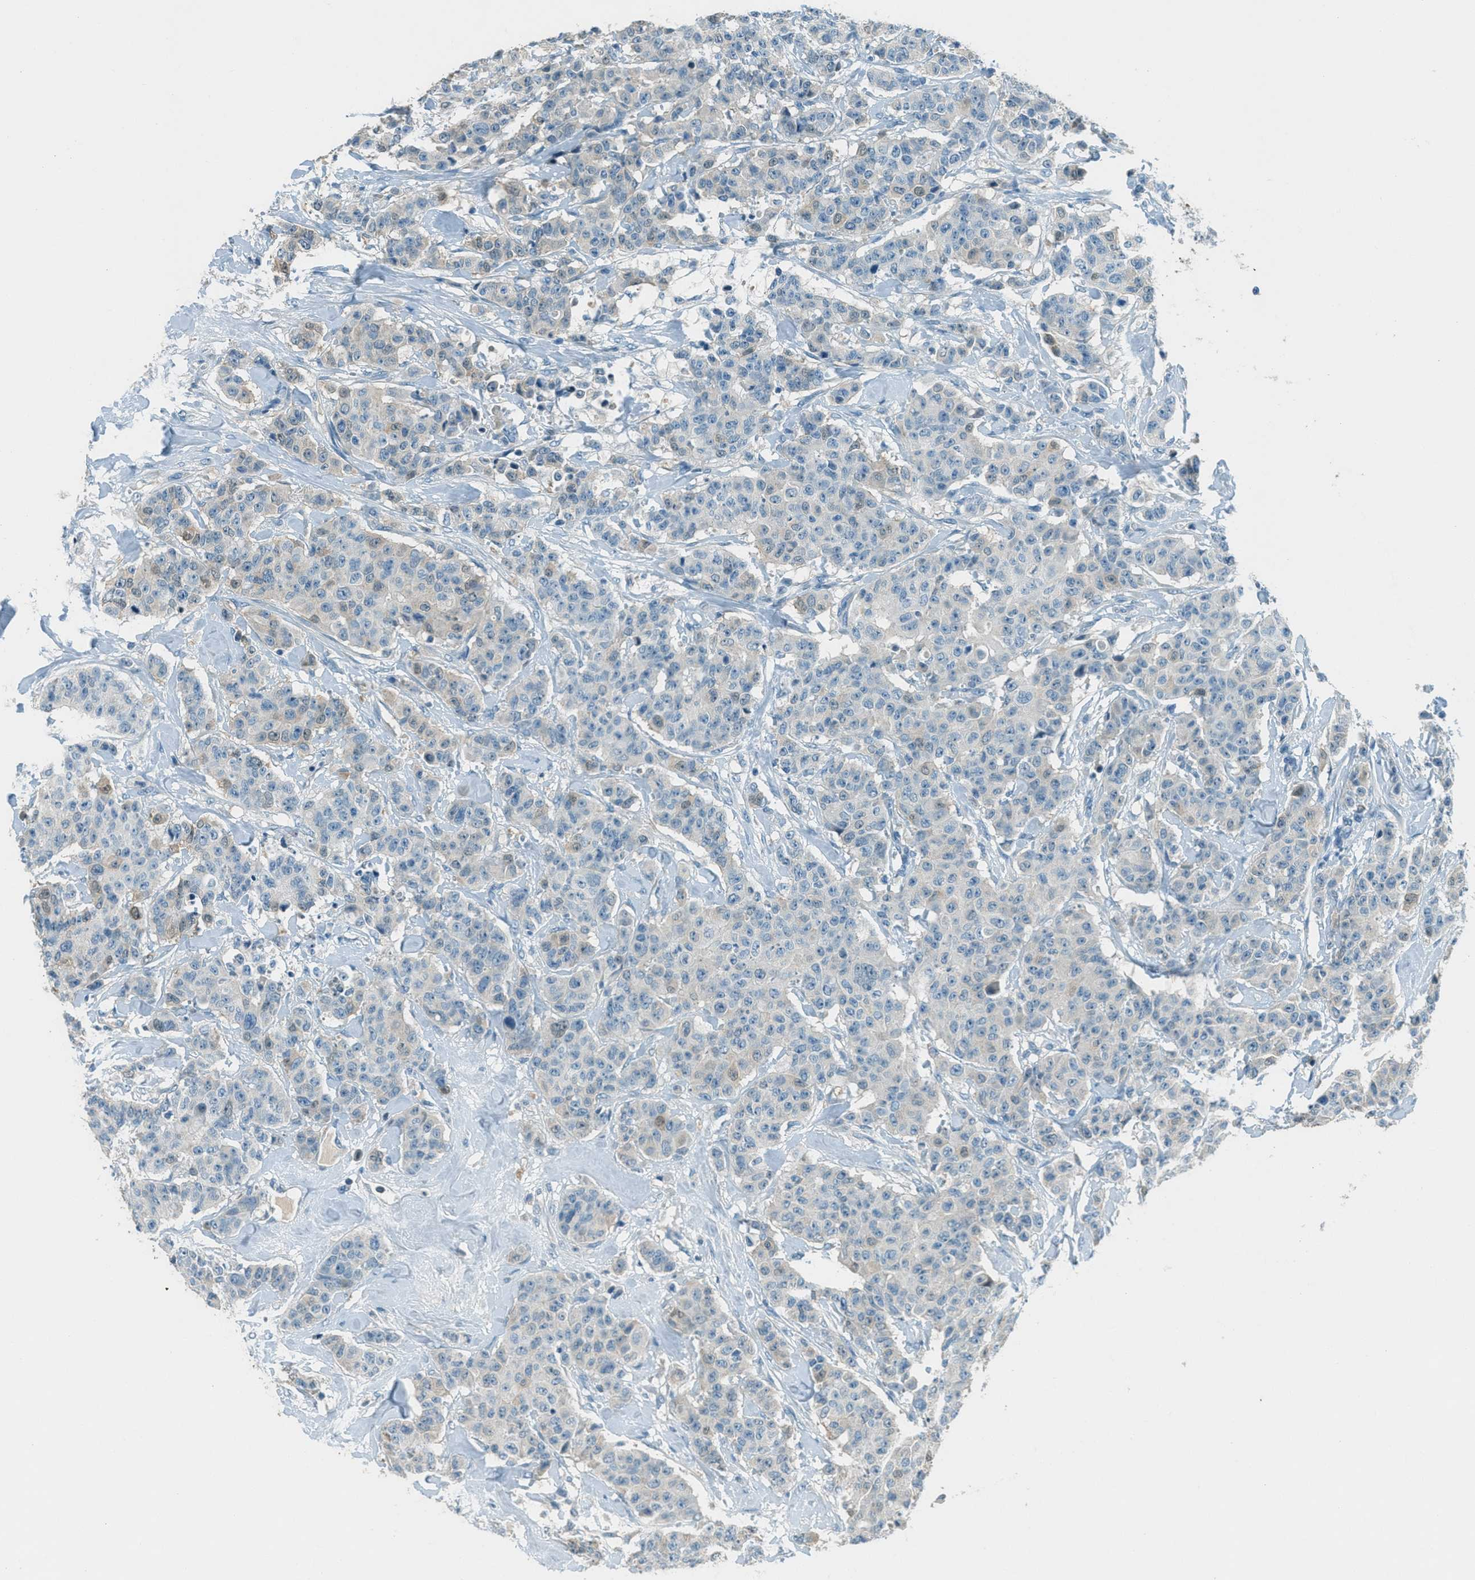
{"staining": {"intensity": "weak", "quantity": "<25%", "location": "cytoplasmic/membranous"}, "tissue": "breast cancer", "cell_type": "Tumor cells", "image_type": "cancer", "snomed": [{"axis": "morphology", "description": "Normal tissue, NOS"}, {"axis": "morphology", "description": "Duct carcinoma"}, {"axis": "topography", "description": "Breast"}], "caption": "Tumor cells show no significant staining in infiltrating ductal carcinoma (breast).", "gene": "MSLN", "patient": {"sex": "female", "age": 40}}